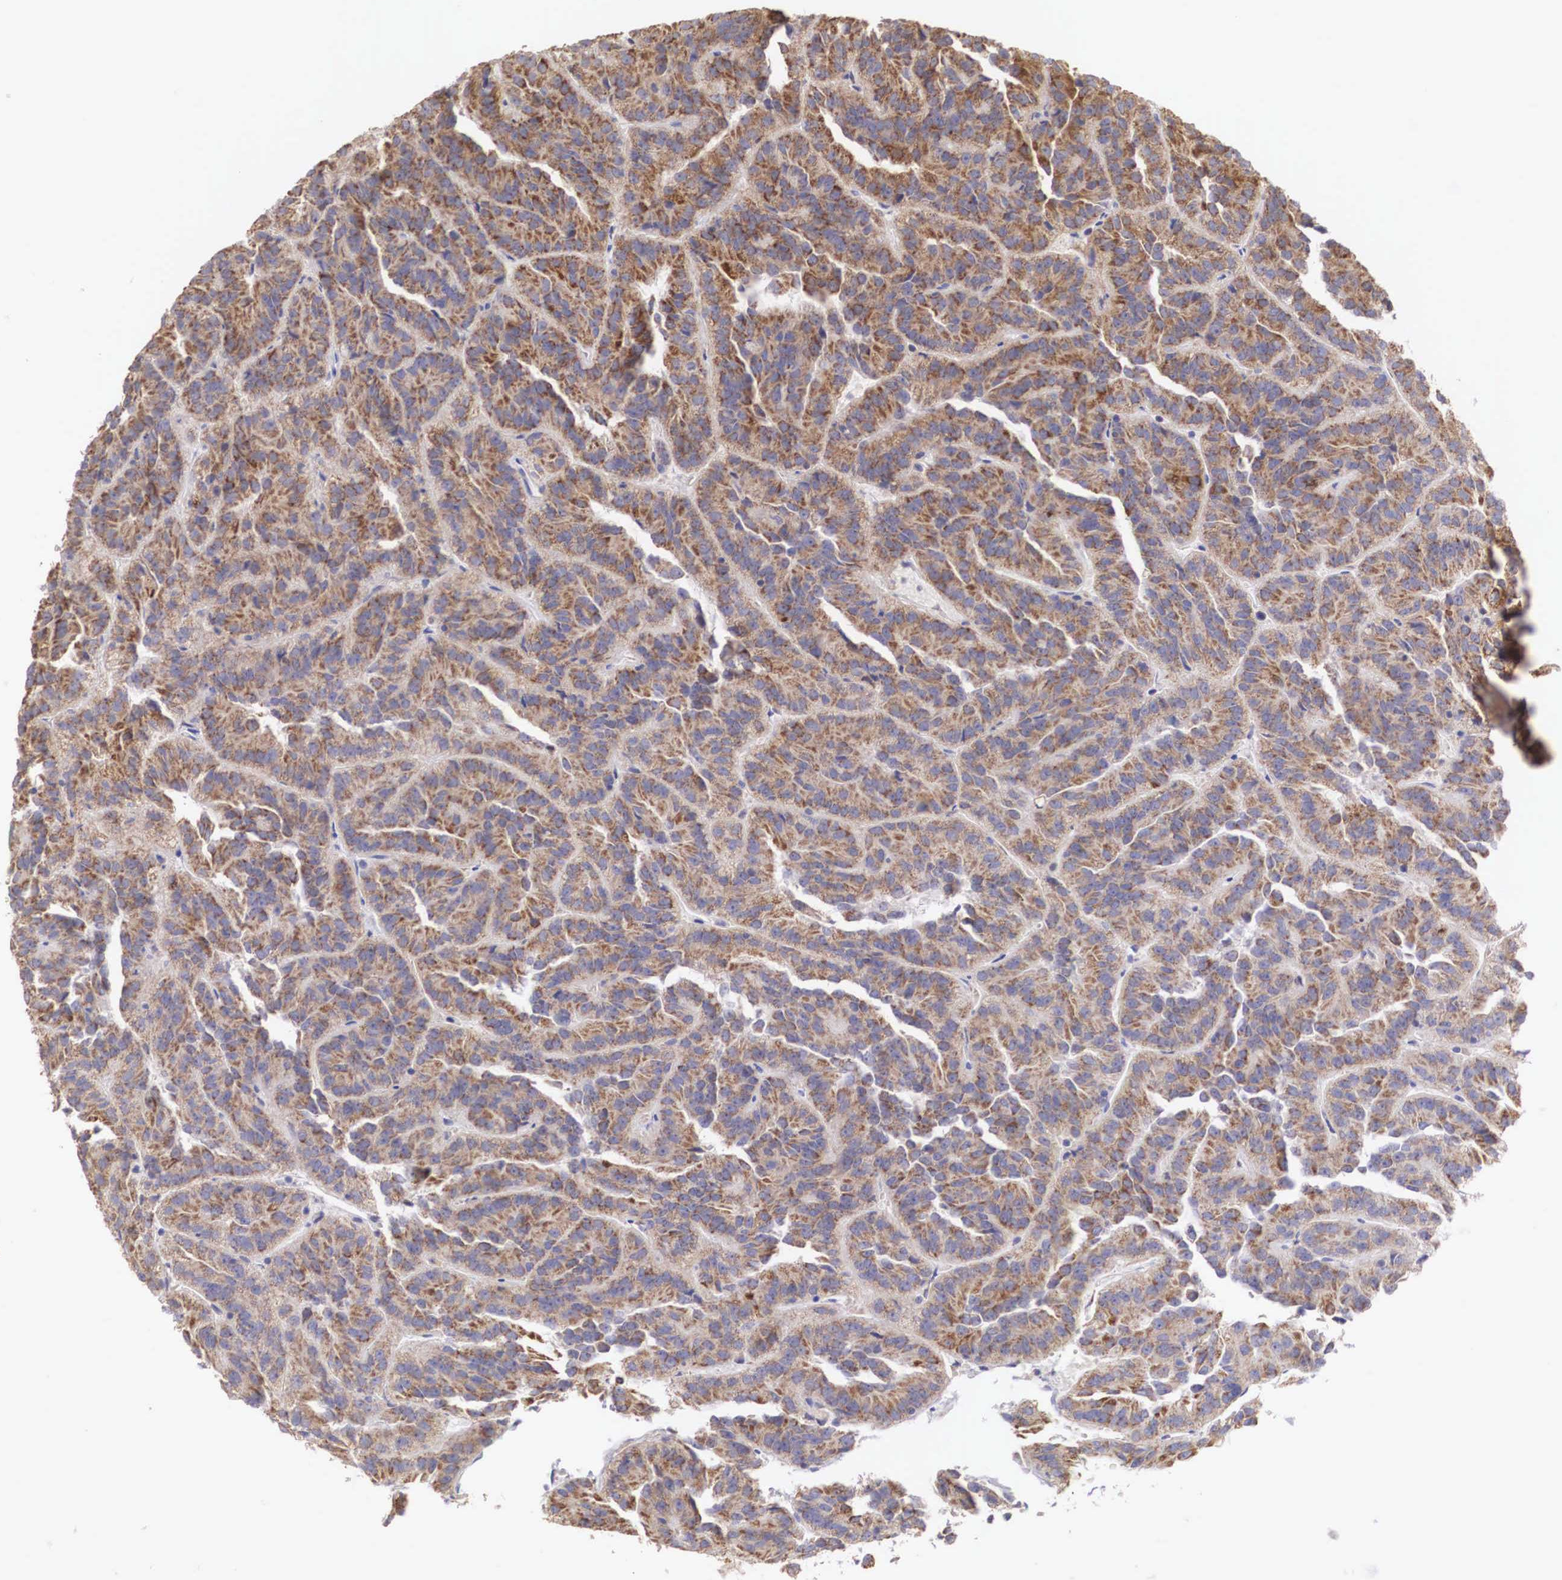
{"staining": {"intensity": "moderate", "quantity": ">75%", "location": "cytoplasmic/membranous"}, "tissue": "renal cancer", "cell_type": "Tumor cells", "image_type": "cancer", "snomed": [{"axis": "morphology", "description": "Adenocarcinoma, NOS"}, {"axis": "topography", "description": "Kidney"}], "caption": "Protein expression analysis of renal cancer shows moderate cytoplasmic/membranous staining in about >75% of tumor cells.", "gene": "XPNPEP3", "patient": {"sex": "male", "age": 46}}